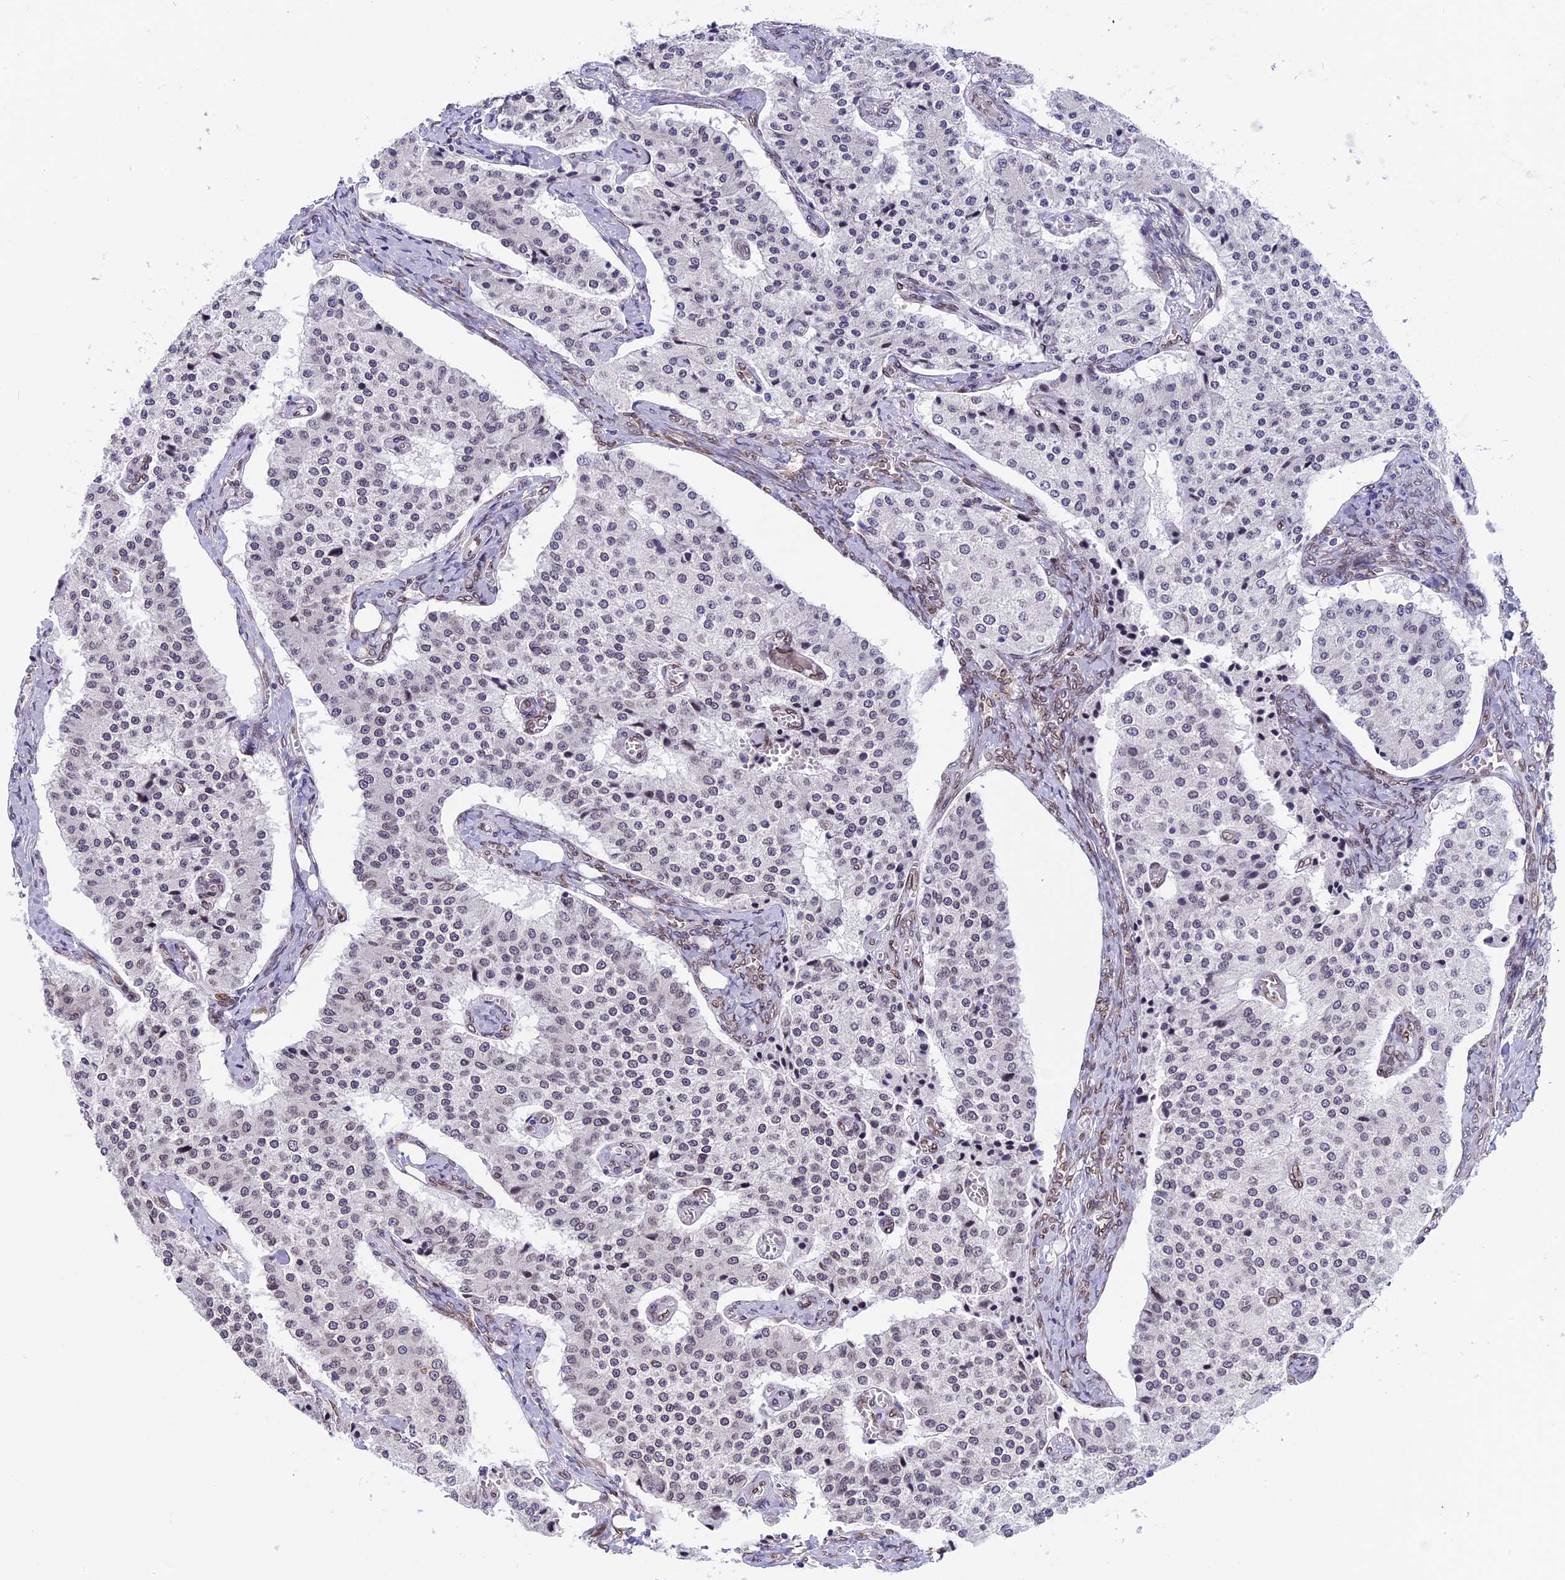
{"staining": {"intensity": "weak", "quantity": "<25%", "location": "nuclear"}, "tissue": "carcinoid", "cell_type": "Tumor cells", "image_type": "cancer", "snomed": [{"axis": "morphology", "description": "Carcinoid, malignant, NOS"}, {"axis": "topography", "description": "Colon"}], "caption": "This is an IHC photomicrograph of human carcinoid (malignant). There is no positivity in tumor cells.", "gene": "TMPRSS7", "patient": {"sex": "female", "age": 52}}